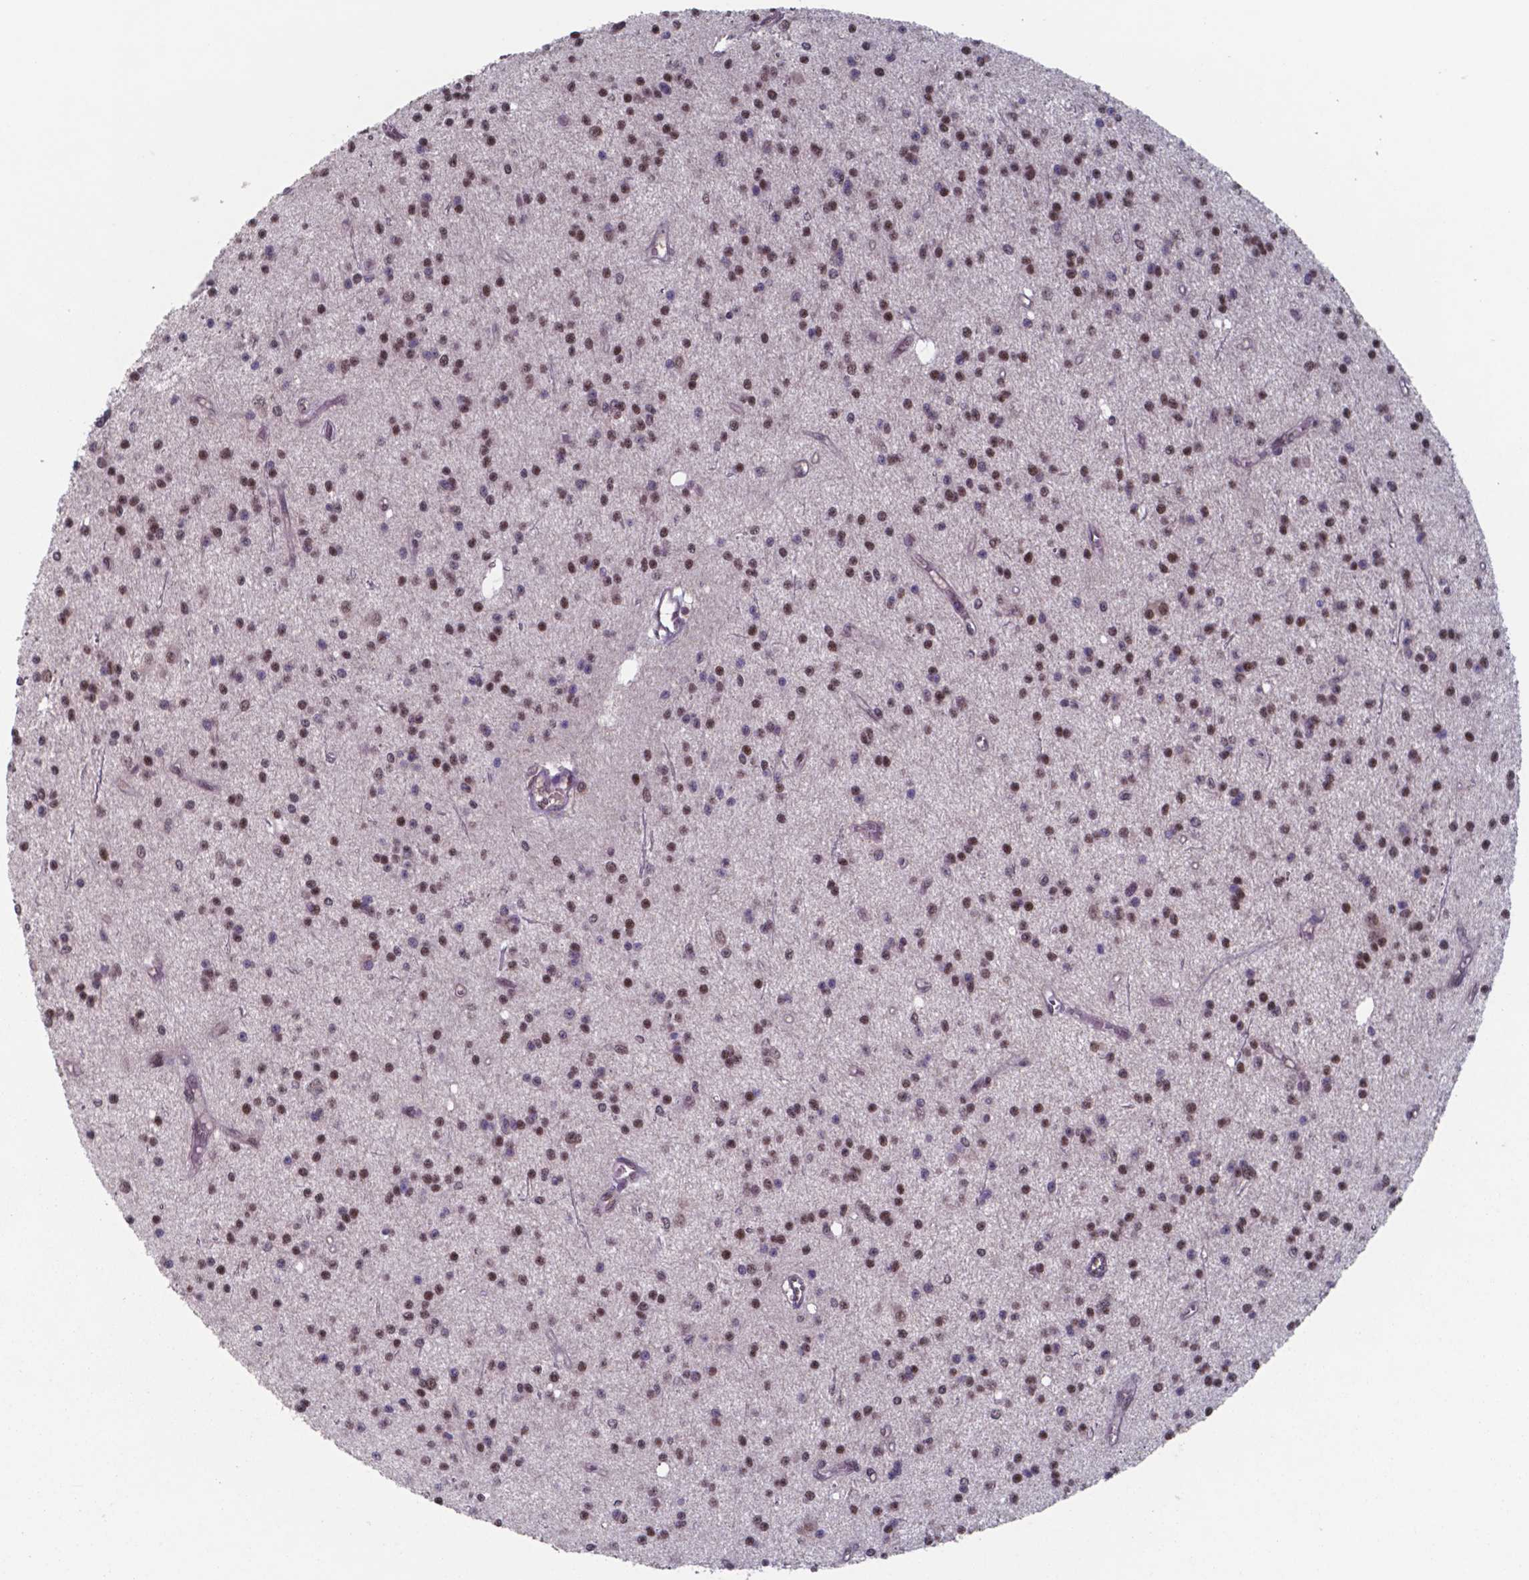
{"staining": {"intensity": "moderate", "quantity": ">75%", "location": "nuclear"}, "tissue": "glioma", "cell_type": "Tumor cells", "image_type": "cancer", "snomed": [{"axis": "morphology", "description": "Glioma, malignant, Low grade"}, {"axis": "topography", "description": "Brain"}], "caption": "Protein expression analysis of malignant glioma (low-grade) displays moderate nuclear staining in approximately >75% of tumor cells. The staining was performed using DAB (3,3'-diaminobenzidine) to visualize the protein expression in brown, while the nuclei were stained in blue with hematoxylin (Magnification: 20x).", "gene": "UBA1", "patient": {"sex": "male", "age": 27}}